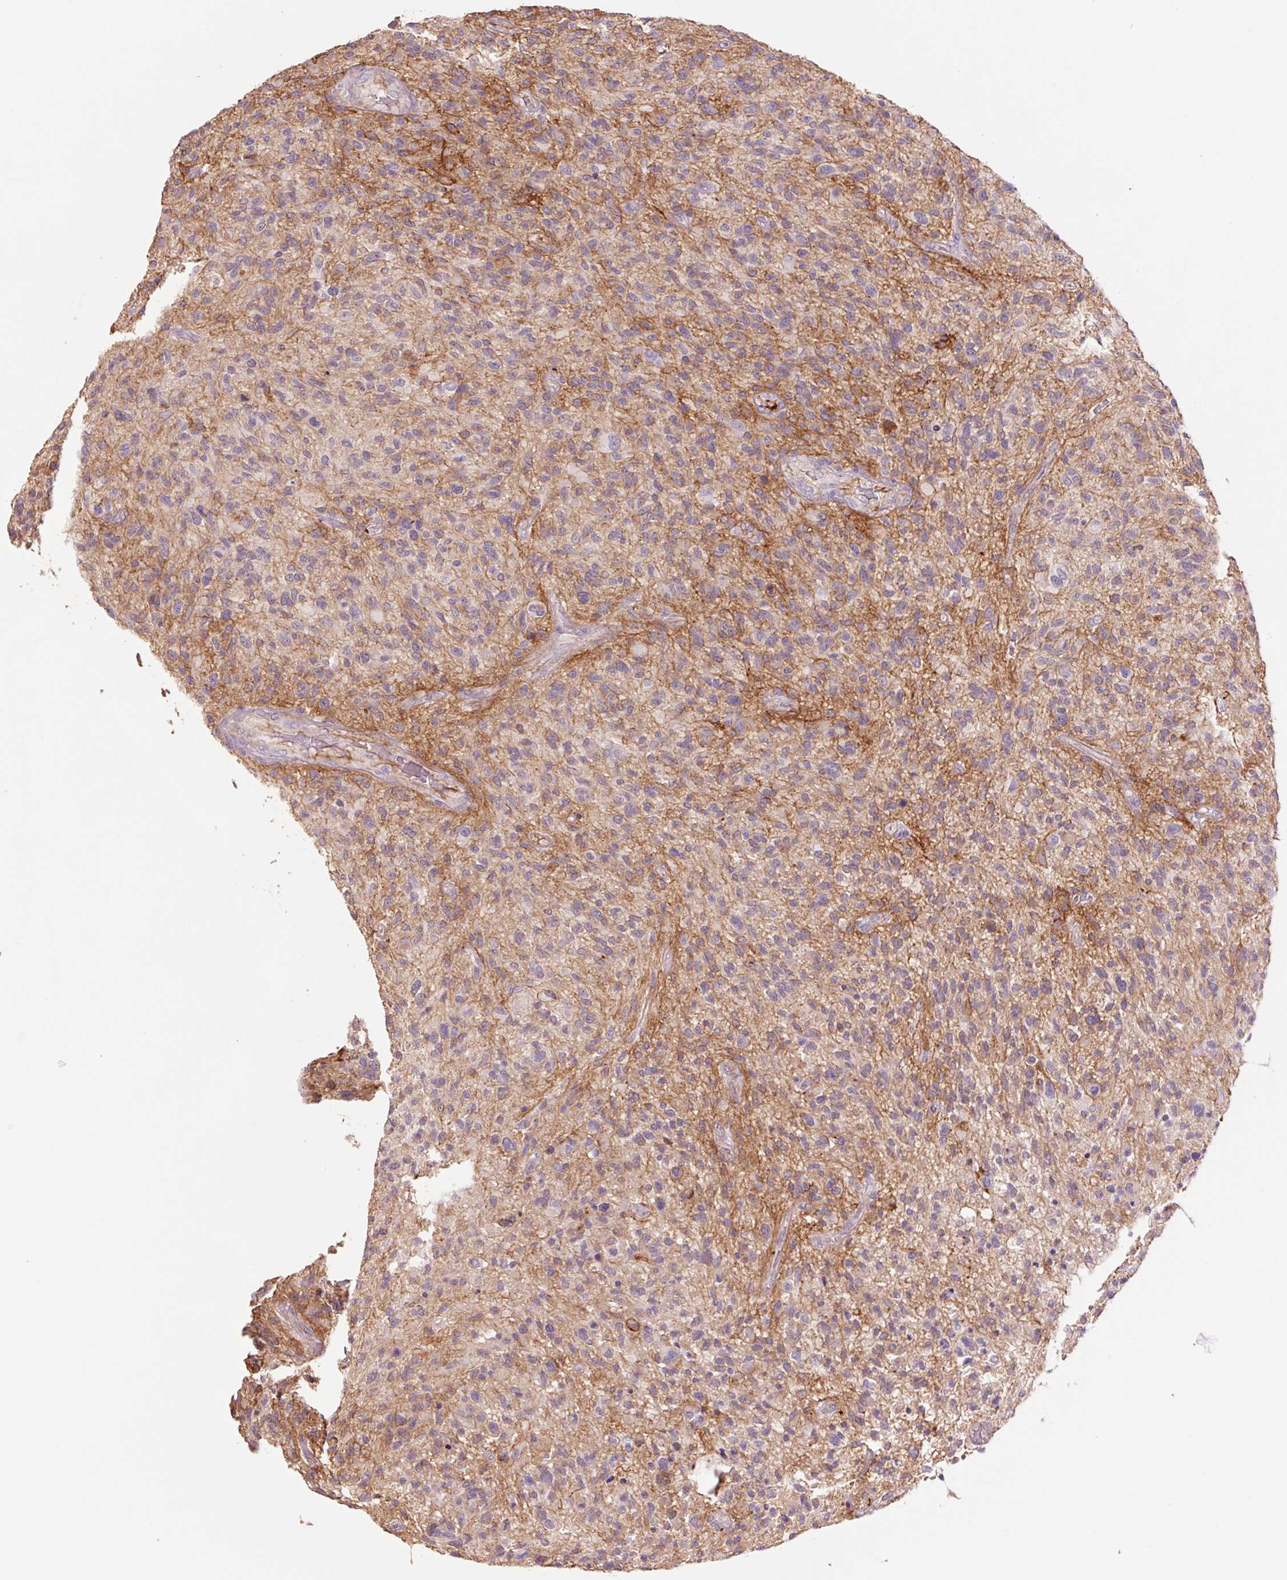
{"staining": {"intensity": "moderate", "quantity": "<25%", "location": "cytoplasmic/membranous"}, "tissue": "glioma", "cell_type": "Tumor cells", "image_type": "cancer", "snomed": [{"axis": "morphology", "description": "Glioma, malignant, High grade"}, {"axis": "topography", "description": "Brain"}], "caption": "A low amount of moderate cytoplasmic/membranous staining is present in approximately <25% of tumor cells in glioma tissue.", "gene": "SLC1A4", "patient": {"sex": "male", "age": 47}}